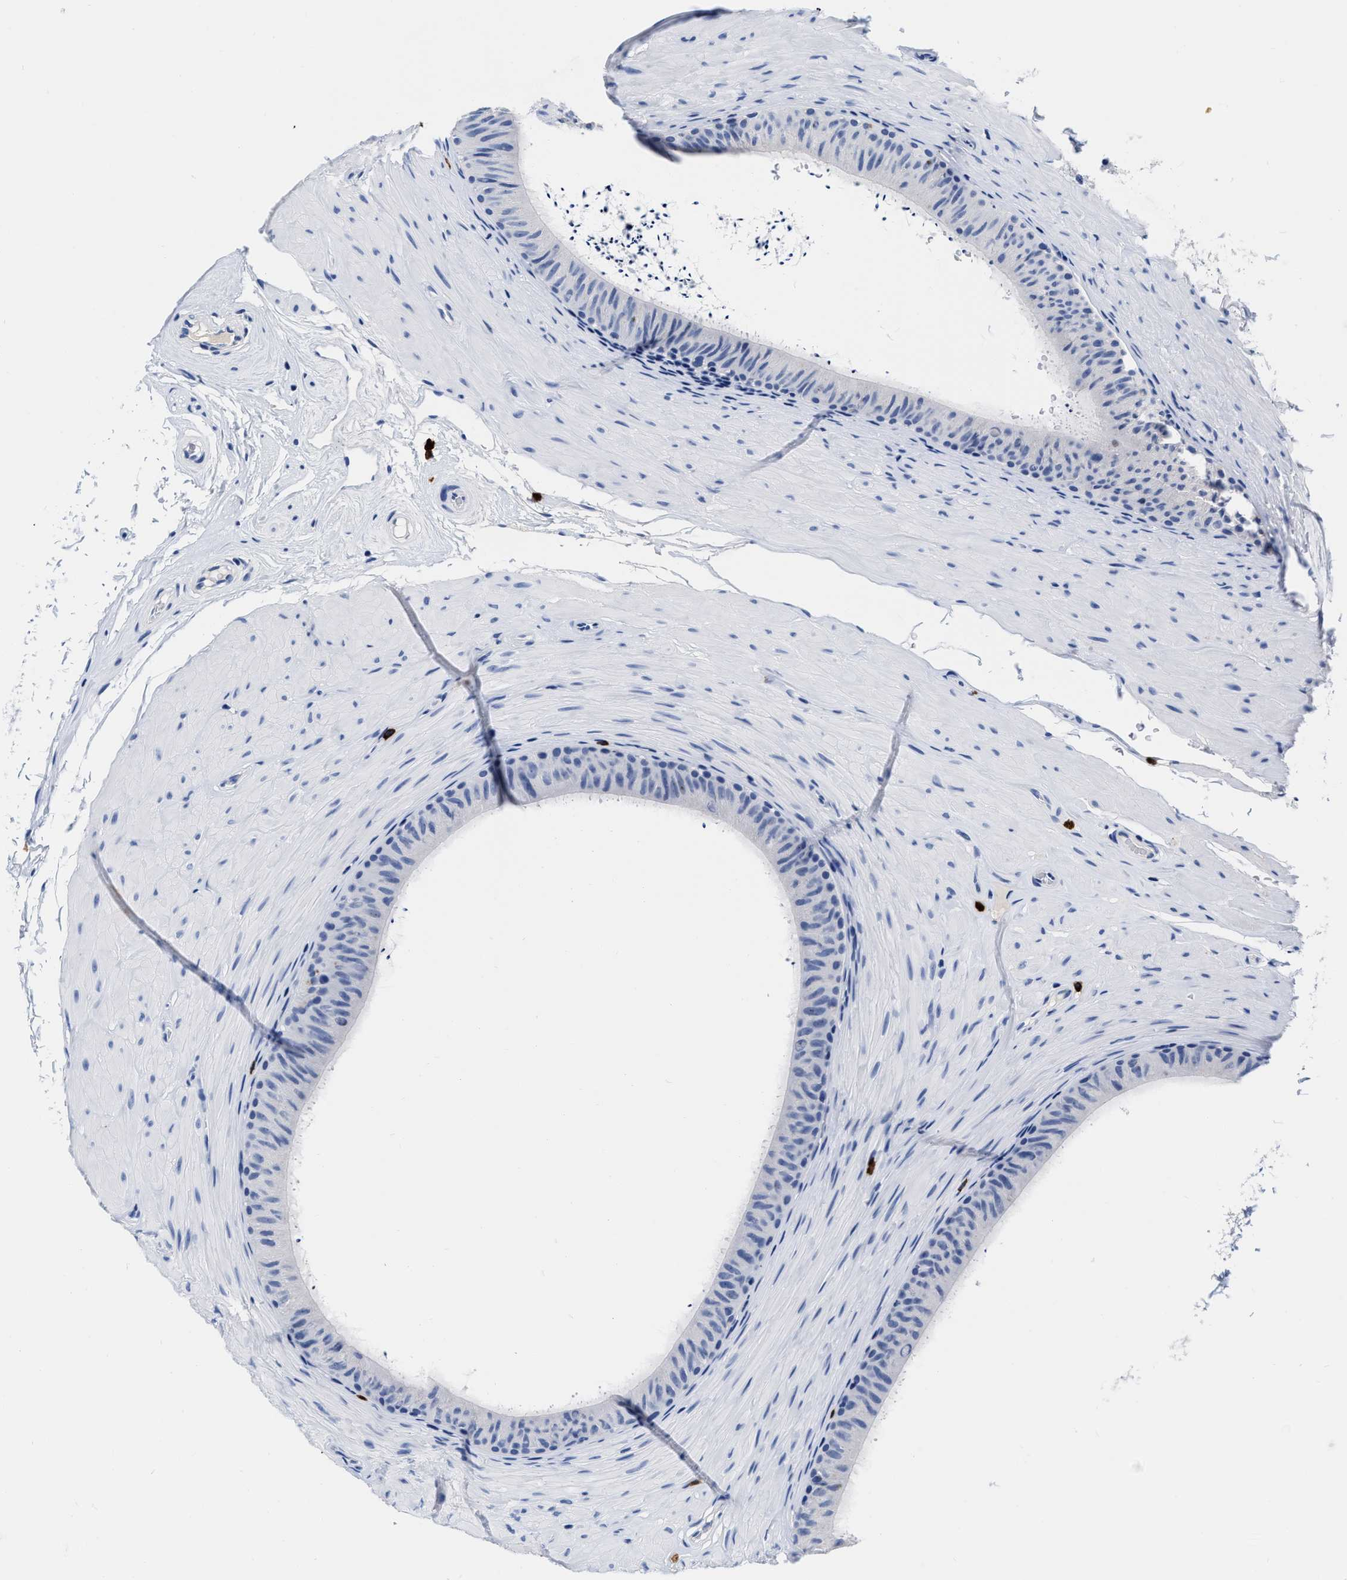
{"staining": {"intensity": "negative", "quantity": "none", "location": "none"}, "tissue": "epididymis", "cell_type": "Glandular cells", "image_type": "normal", "snomed": [{"axis": "morphology", "description": "Normal tissue, NOS"}, {"axis": "topography", "description": "Epididymis"}], "caption": "A high-resolution histopathology image shows IHC staining of normal epididymis, which reveals no significant expression in glandular cells. (DAB (3,3'-diaminobenzidine) IHC with hematoxylin counter stain).", "gene": "CER1", "patient": {"sex": "male", "age": 34}}